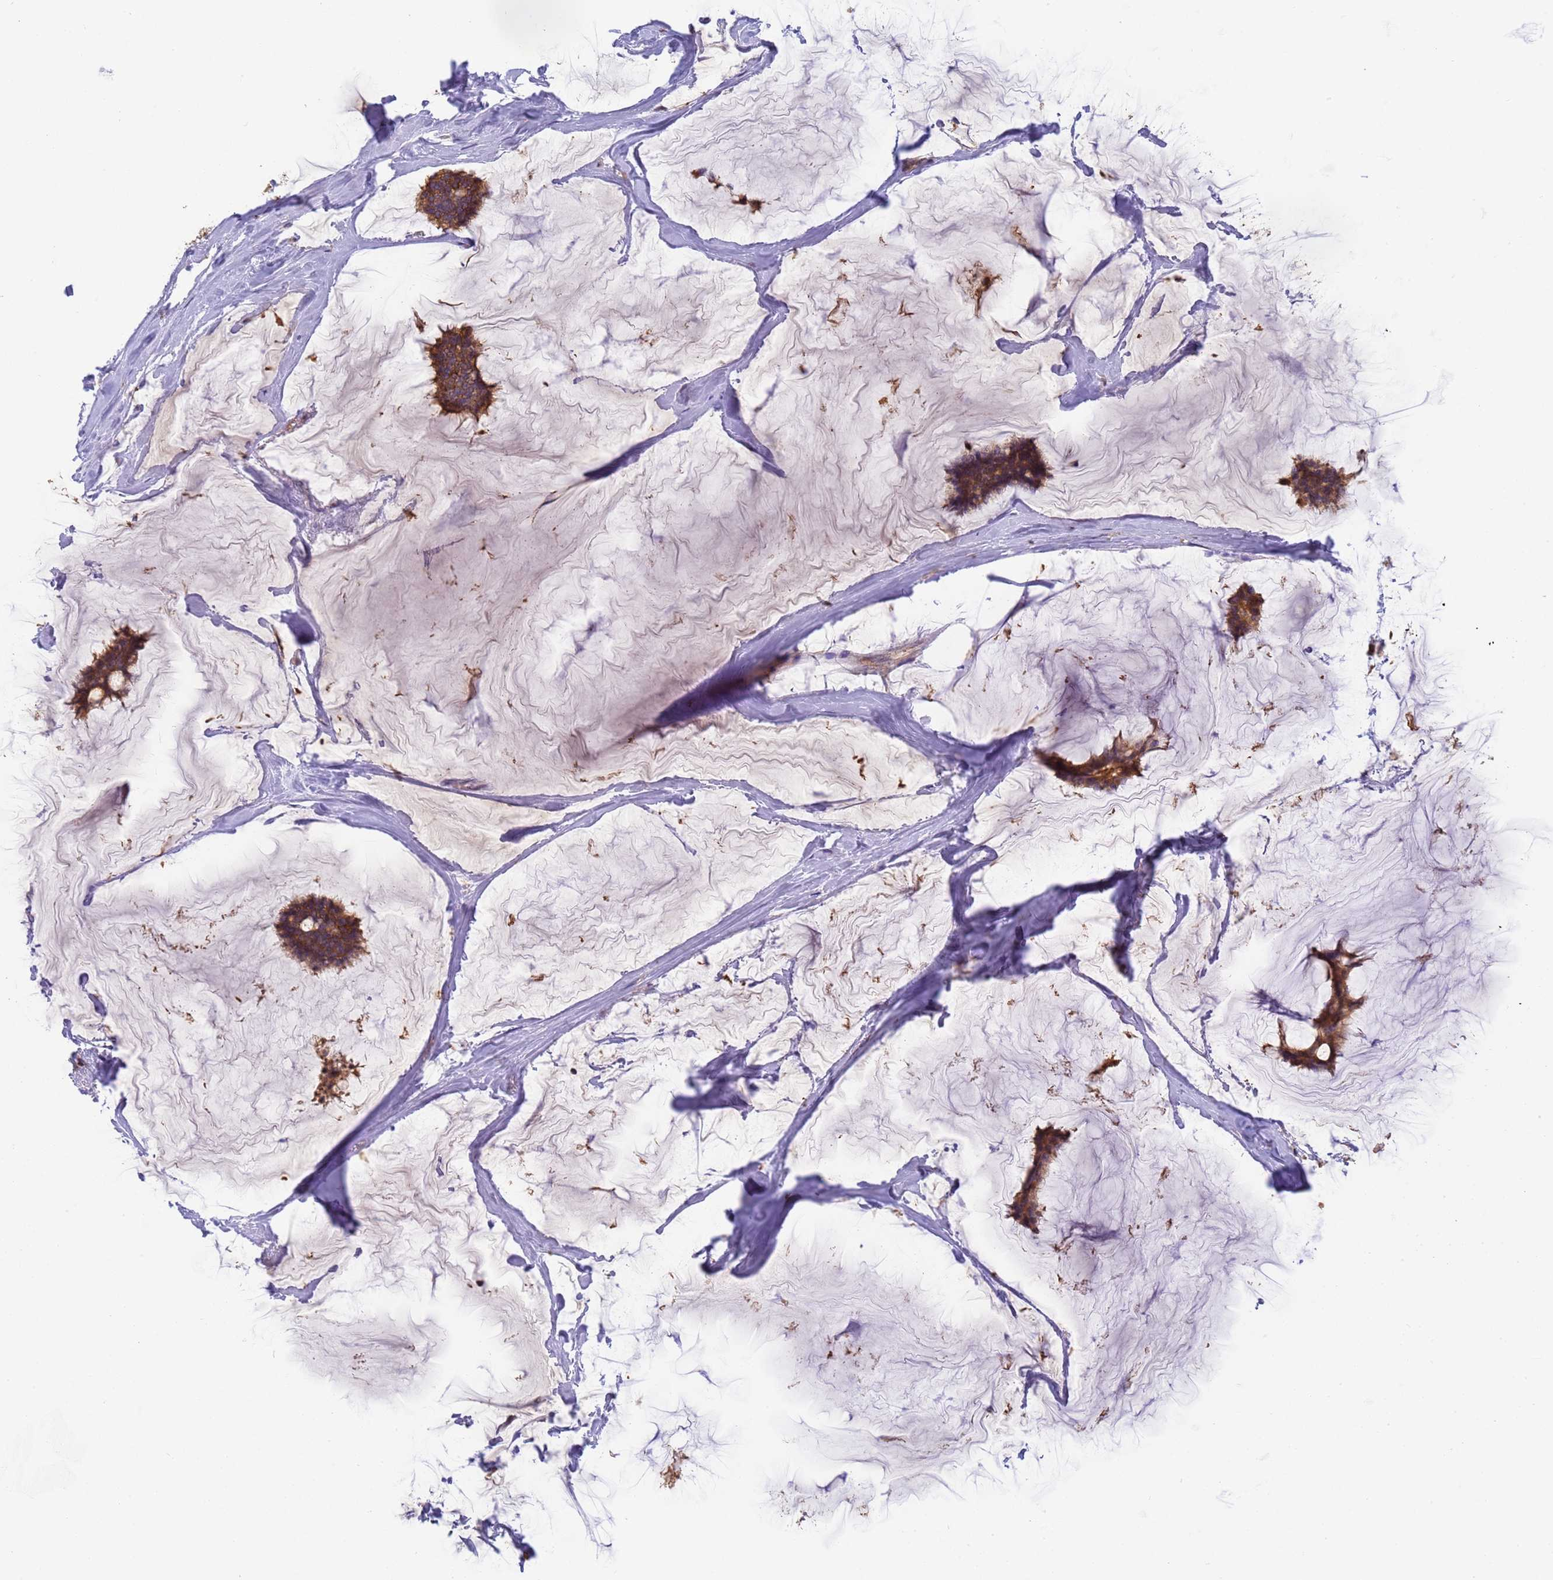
{"staining": {"intensity": "strong", "quantity": ">75%", "location": "cytoplasmic/membranous"}, "tissue": "breast cancer", "cell_type": "Tumor cells", "image_type": "cancer", "snomed": [{"axis": "morphology", "description": "Duct carcinoma"}, {"axis": "topography", "description": "Breast"}], "caption": "Breast cancer (intraductal carcinoma) stained with a brown dye displays strong cytoplasmic/membranous positive staining in approximately >75% of tumor cells.", "gene": "M6PR", "patient": {"sex": "female", "age": 93}}